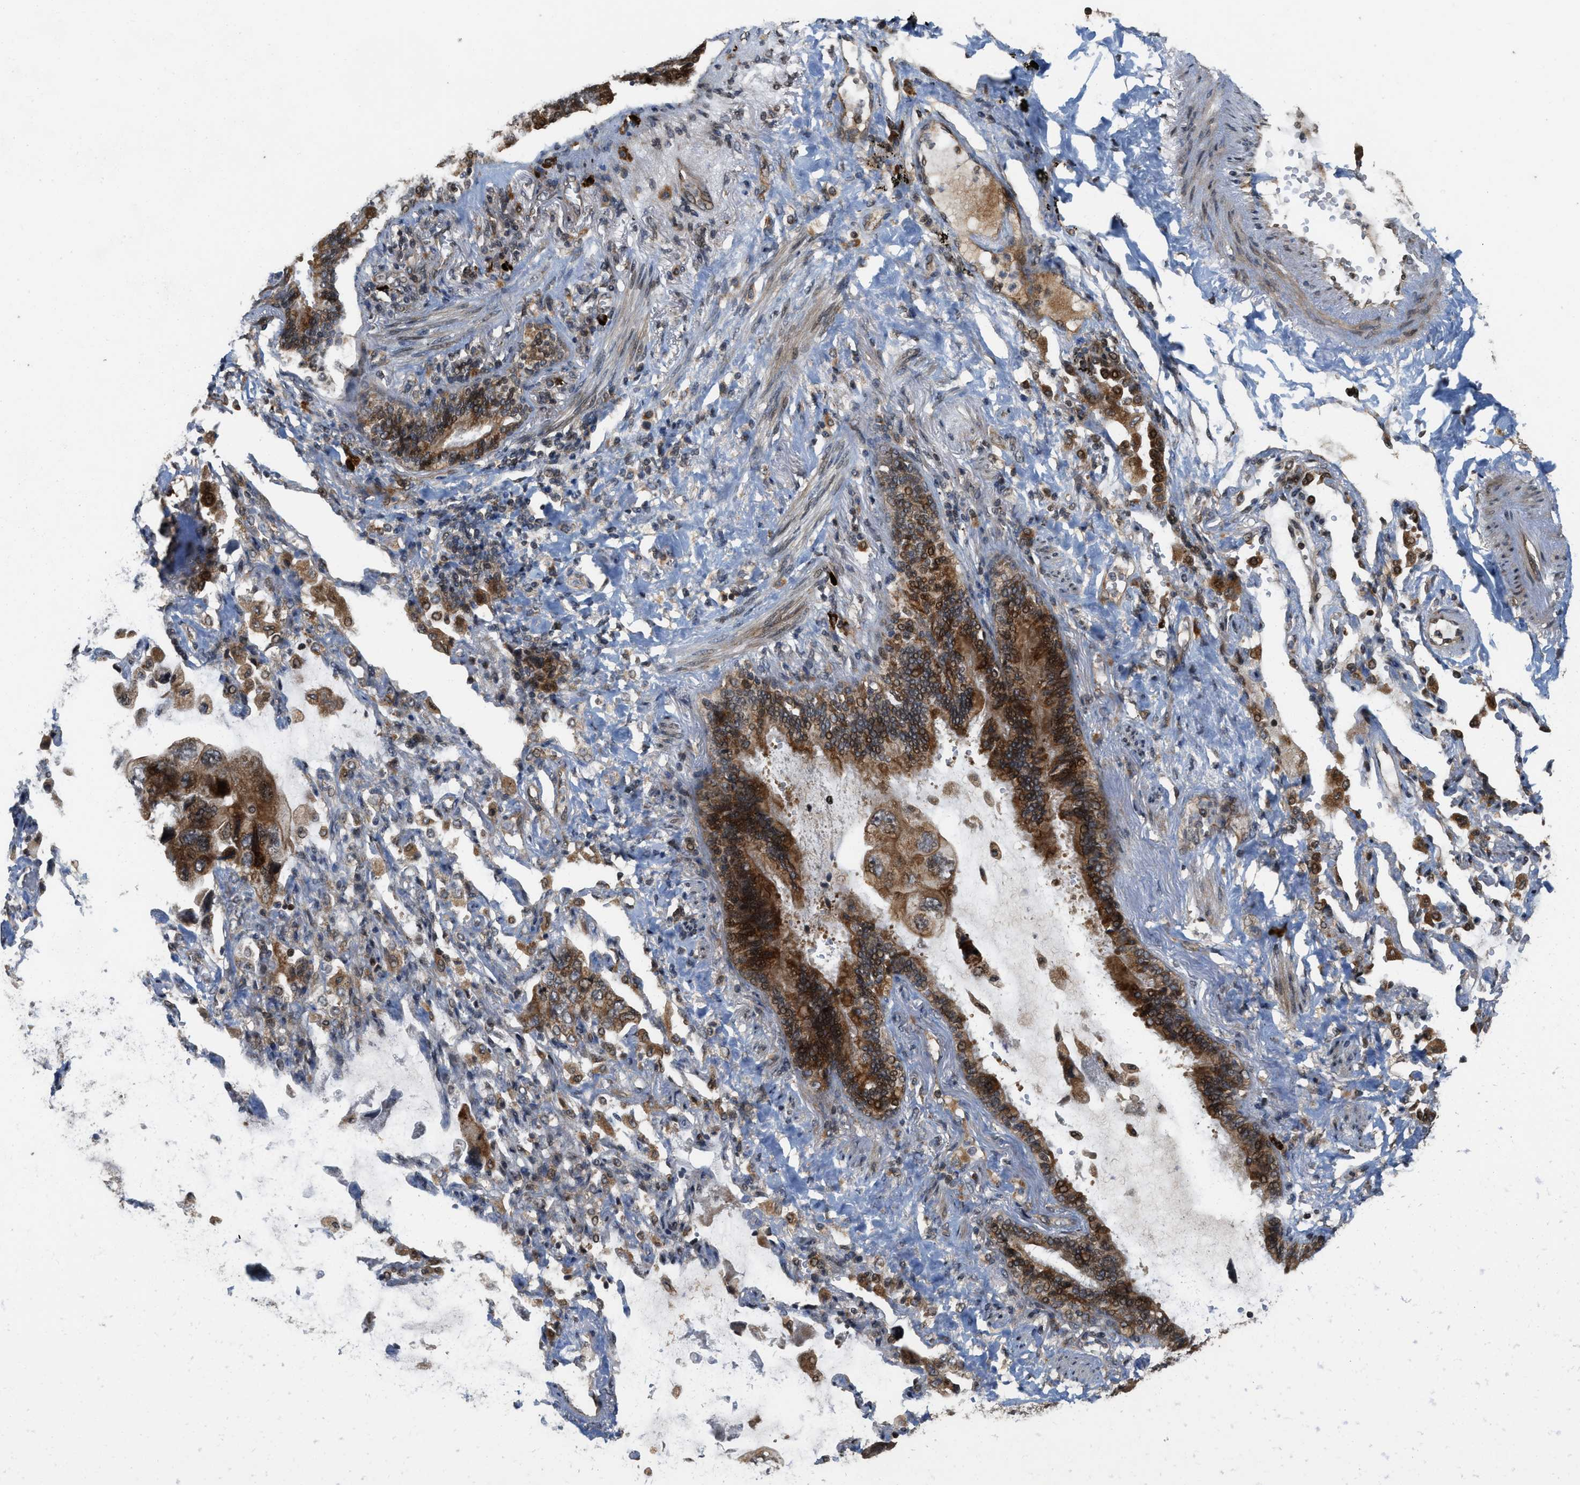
{"staining": {"intensity": "strong", "quantity": ">75%", "location": "cytoplasmic/membranous,nuclear"}, "tissue": "lung cancer", "cell_type": "Tumor cells", "image_type": "cancer", "snomed": [{"axis": "morphology", "description": "Squamous cell carcinoma, NOS"}, {"axis": "topography", "description": "Lung"}], "caption": "IHC histopathology image of neoplastic tissue: human squamous cell carcinoma (lung) stained using immunohistochemistry exhibits high levels of strong protein expression localized specifically in the cytoplasmic/membranous and nuclear of tumor cells, appearing as a cytoplasmic/membranous and nuclear brown color.", "gene": "ELP2", "patient": {"sex": "female", "age": 73}}